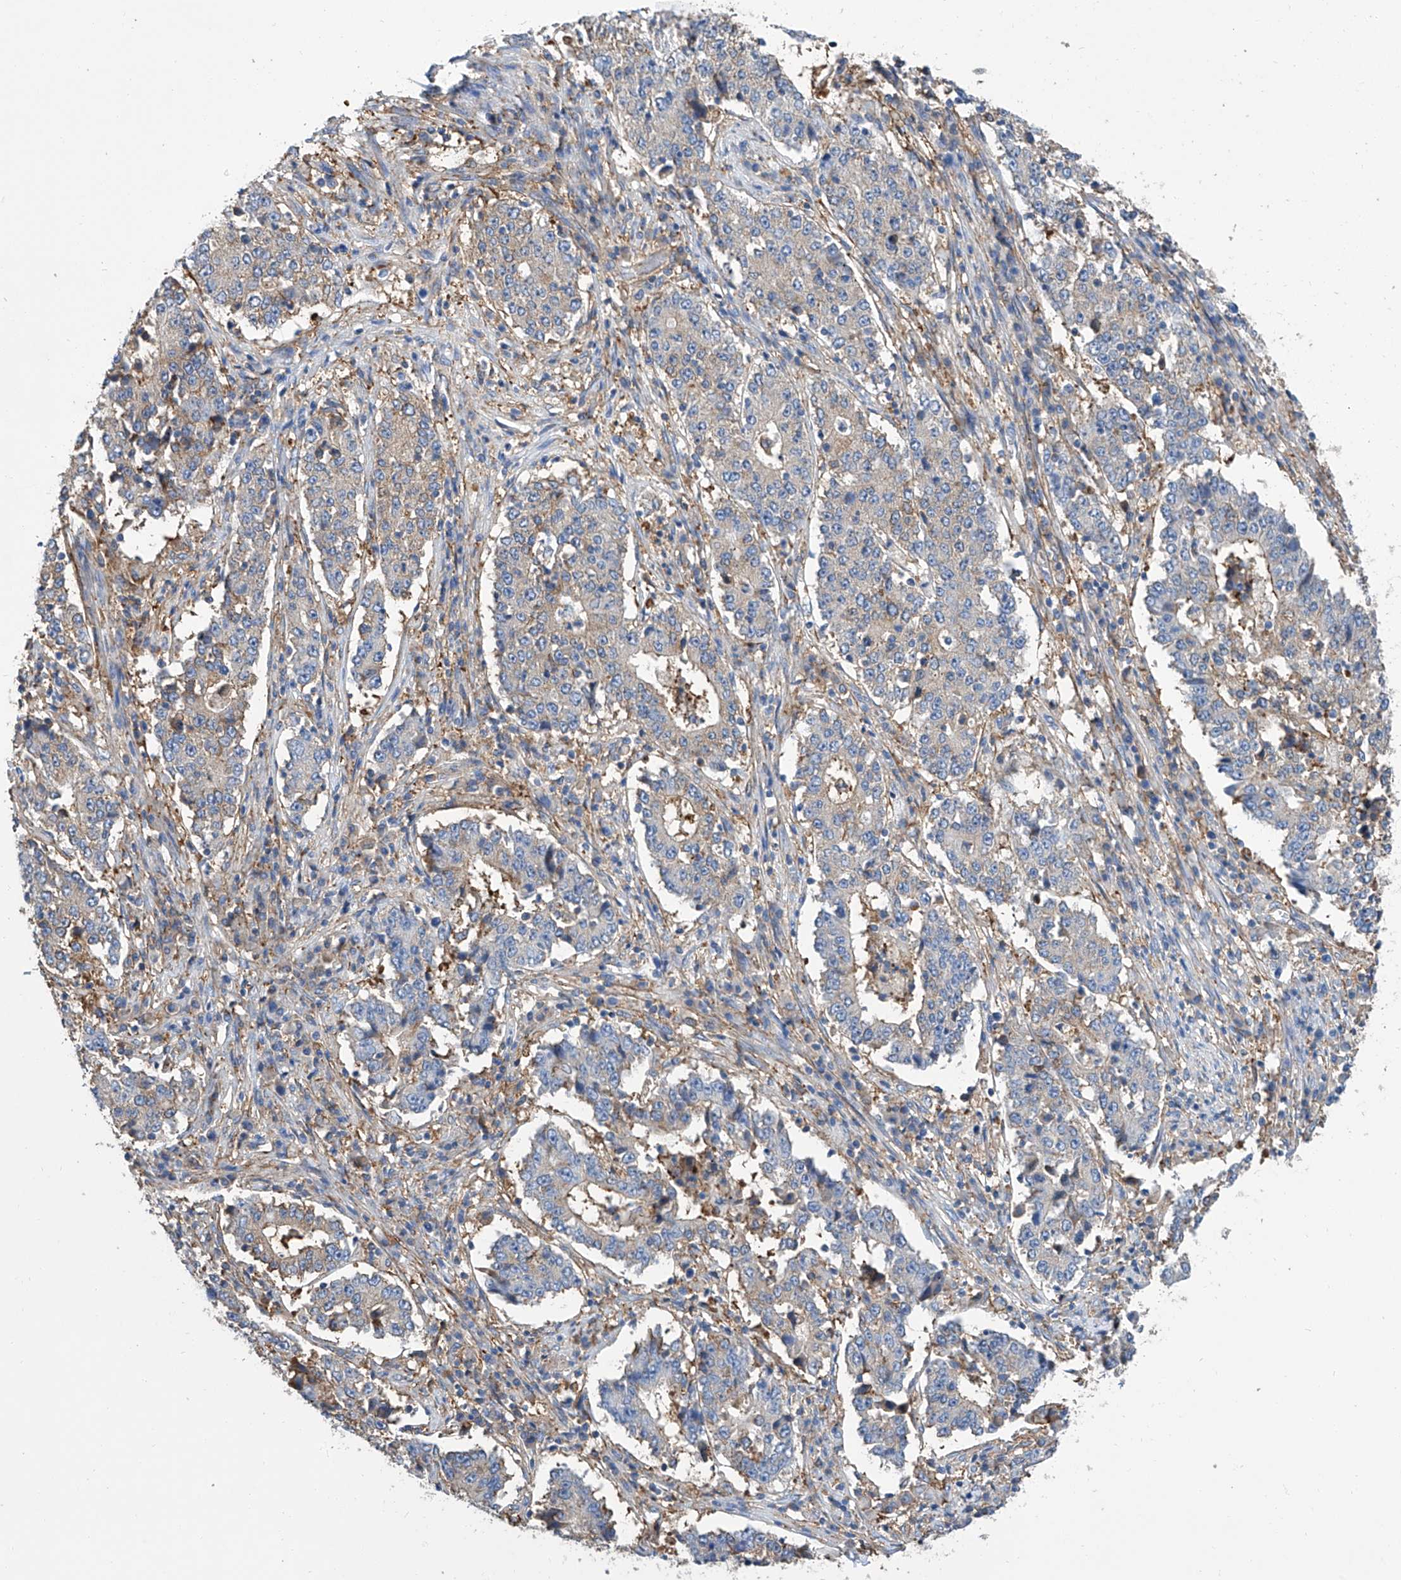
{"staining": {"intensity": "weak", "quantity": "<25%", "location": "cytoplasmic/membranous"}, "tissue": "stomach cancer", "cell_type": "Tumor cells", "image_type": "cancer", "snomed": [{"axis": "morphology", "description": "Adenocarcinoma, NOS"}, {"axis": "topography", "description": "Stomach"}], "caption": "Immunohistochemical staining of human stomach cancer exhibits no significant positivity in tumor cells.", "gene": "GPT", "patient": {"sex": "male", "age": 59}}